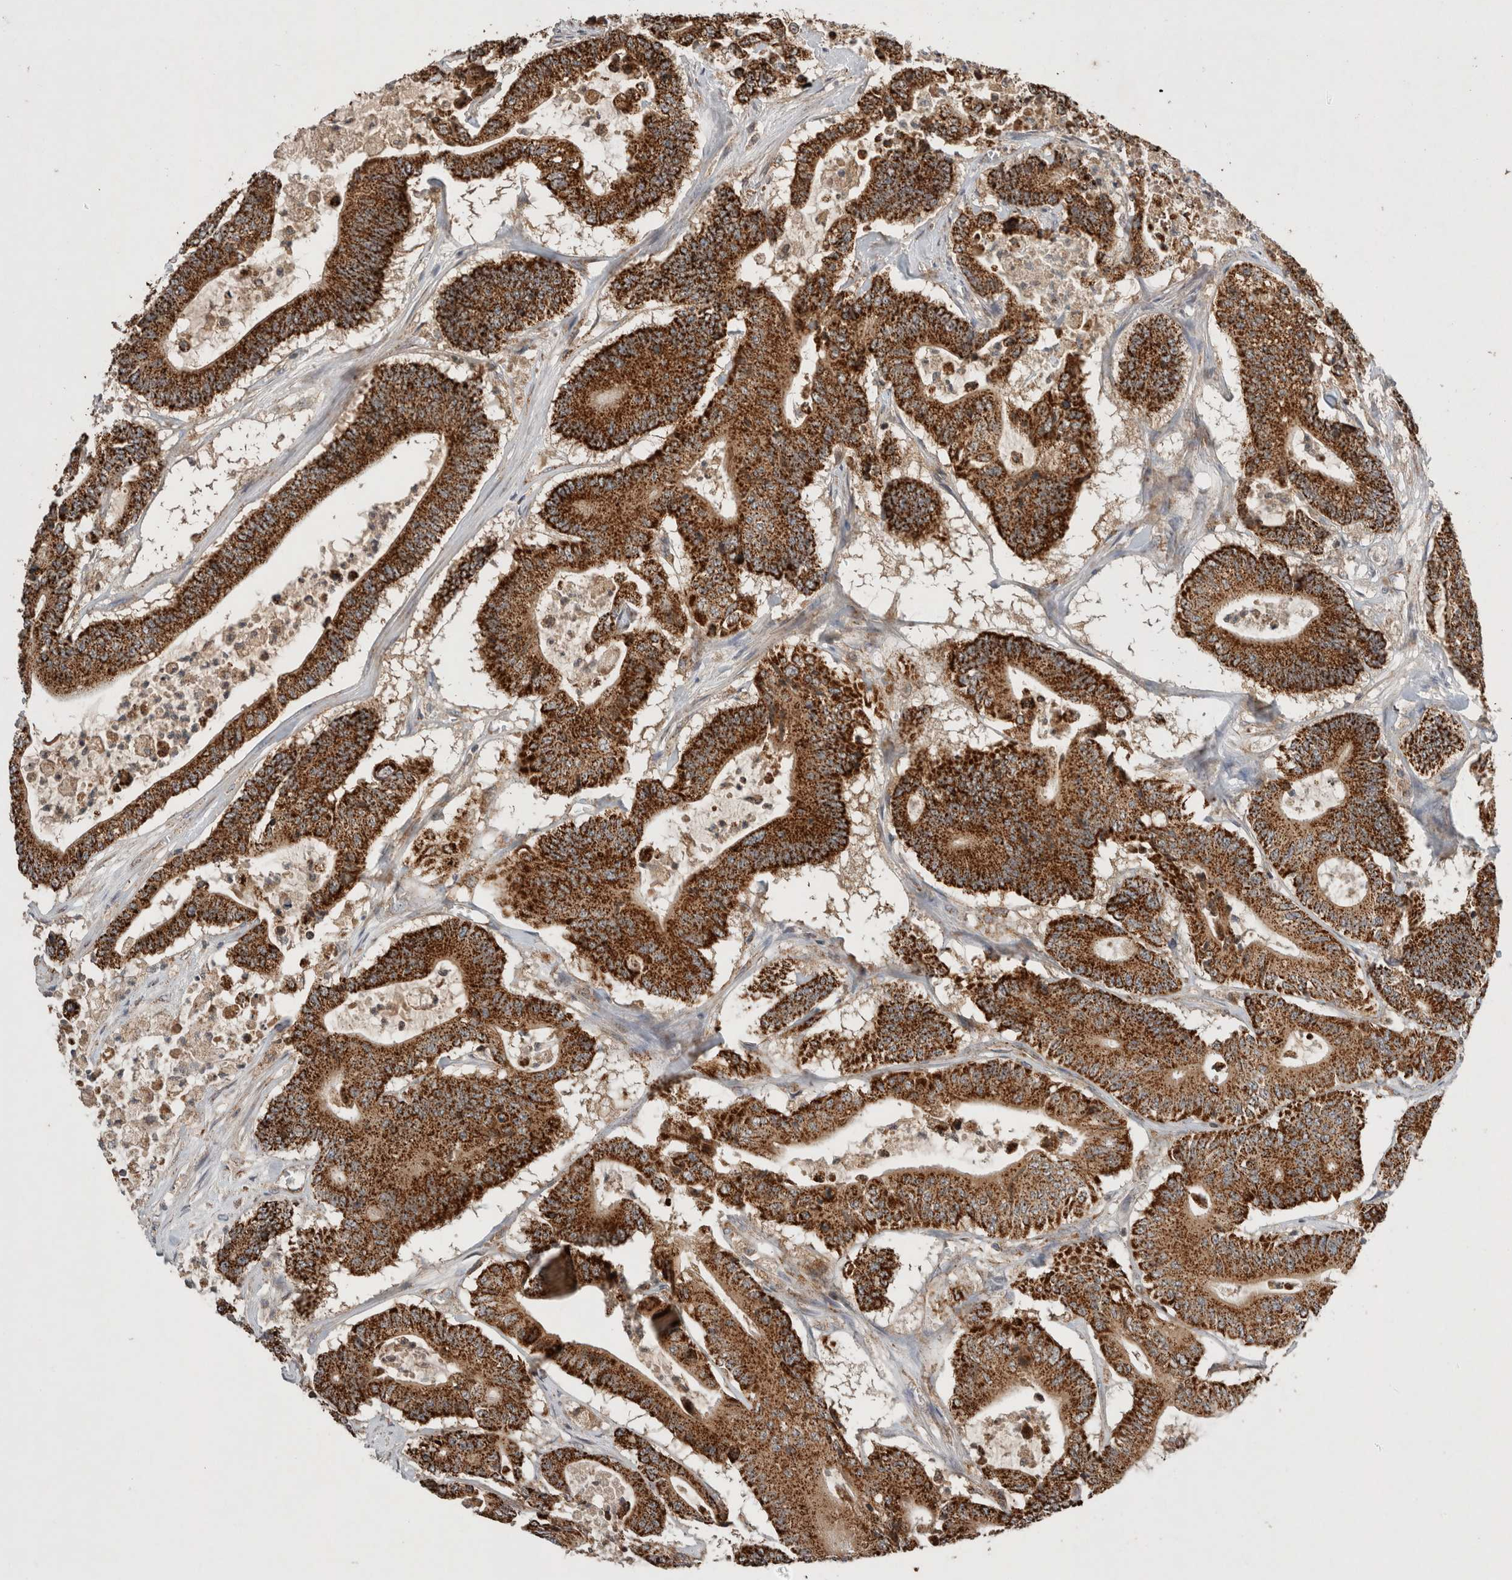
{"staining": {"intensity": "strong", "quantity": ">75%", "location": "cytoplasmic/membranous"}, "tissue": "colorectal cancer", "cell_type": "Tumor cells", "image_type": "cancer", "snomed": [{"axis": "morphology", "description": "Adenocarcinoma, NOS"}, {"axis": "topography", "description": "Colon"}], "caption": "Human adenocarcinoma (colorectal) stained with a brown dye reveals strong cytoplasmic/membranous positive staining in about >75% of tumor cells.", "gene": "AMPD1", "patient": {"sex": "female", "age": 84}}